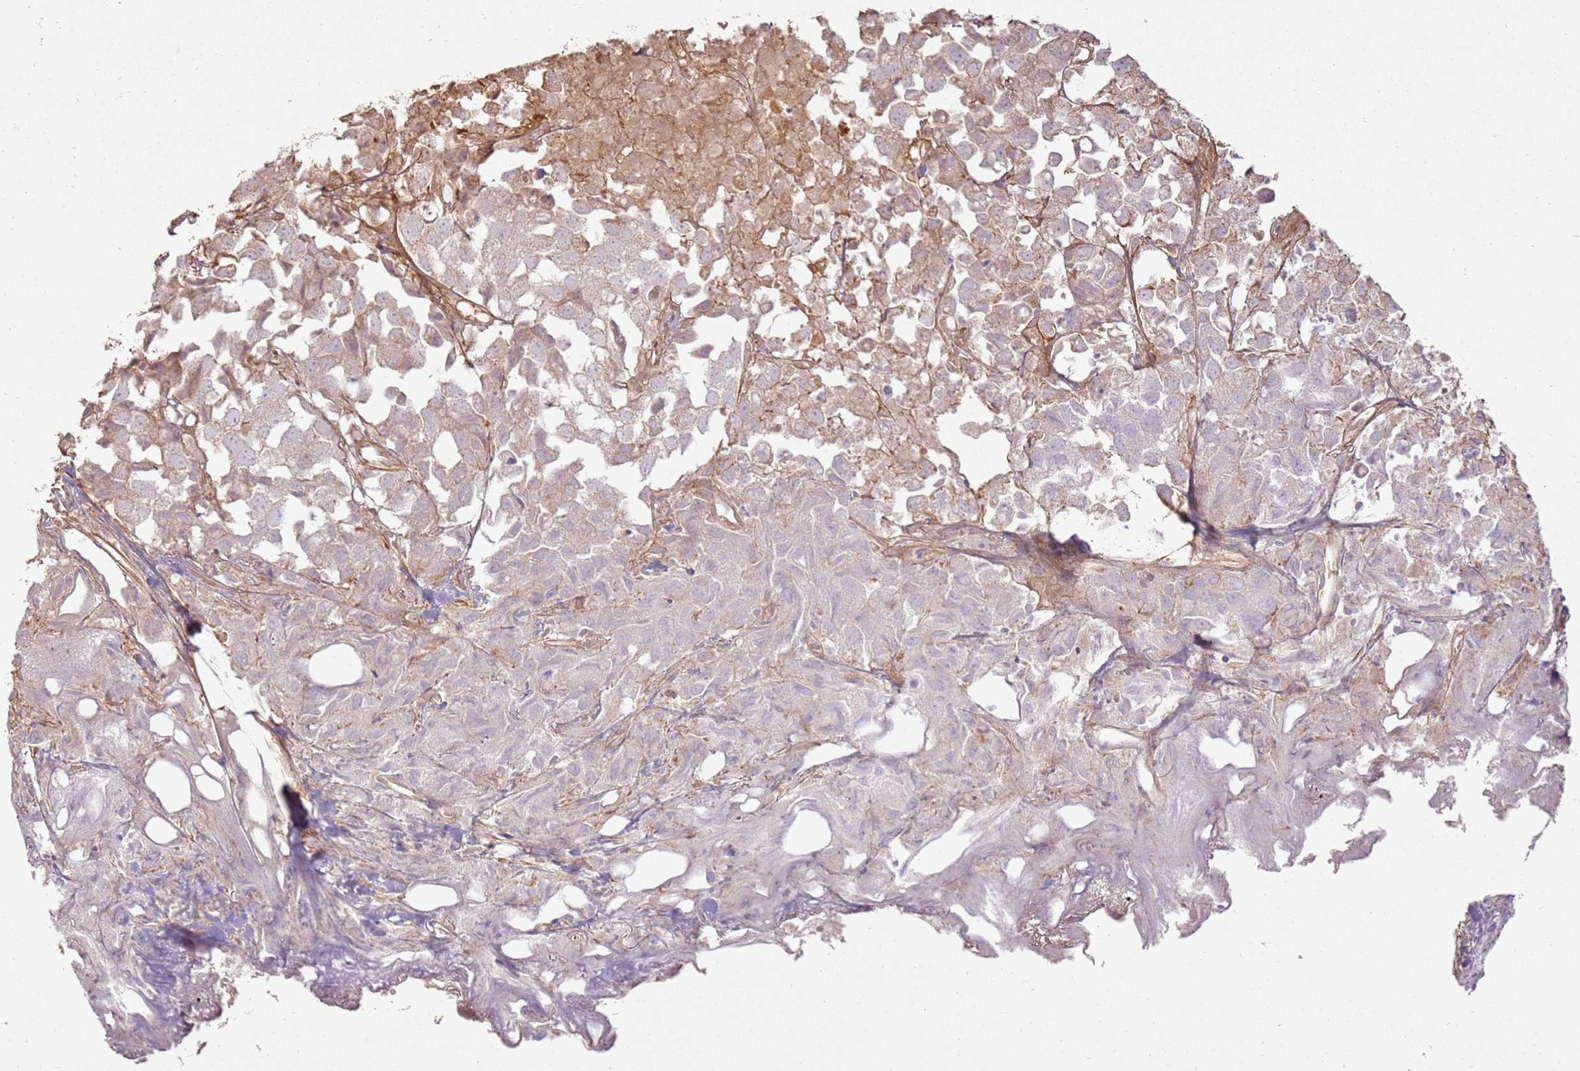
{"staining": {"intensity": "negative", "quantity": "none", "location": "none"}, "tissue": "urothelial cancer", "cell_type": "Tumor cells", "image_type": "cancer", "snomed": [{"axis": "morphology", "description": "Urothelial carcinoma, High grade"}, {"axis": "topography", "description": "Urinary bladder"}], "caption": "Immunohistochemistry of human urothelial cancer shows no expression in tumor cells.", "gene": "ZNF776", "patient": {"sex": "female", "age": 75}}